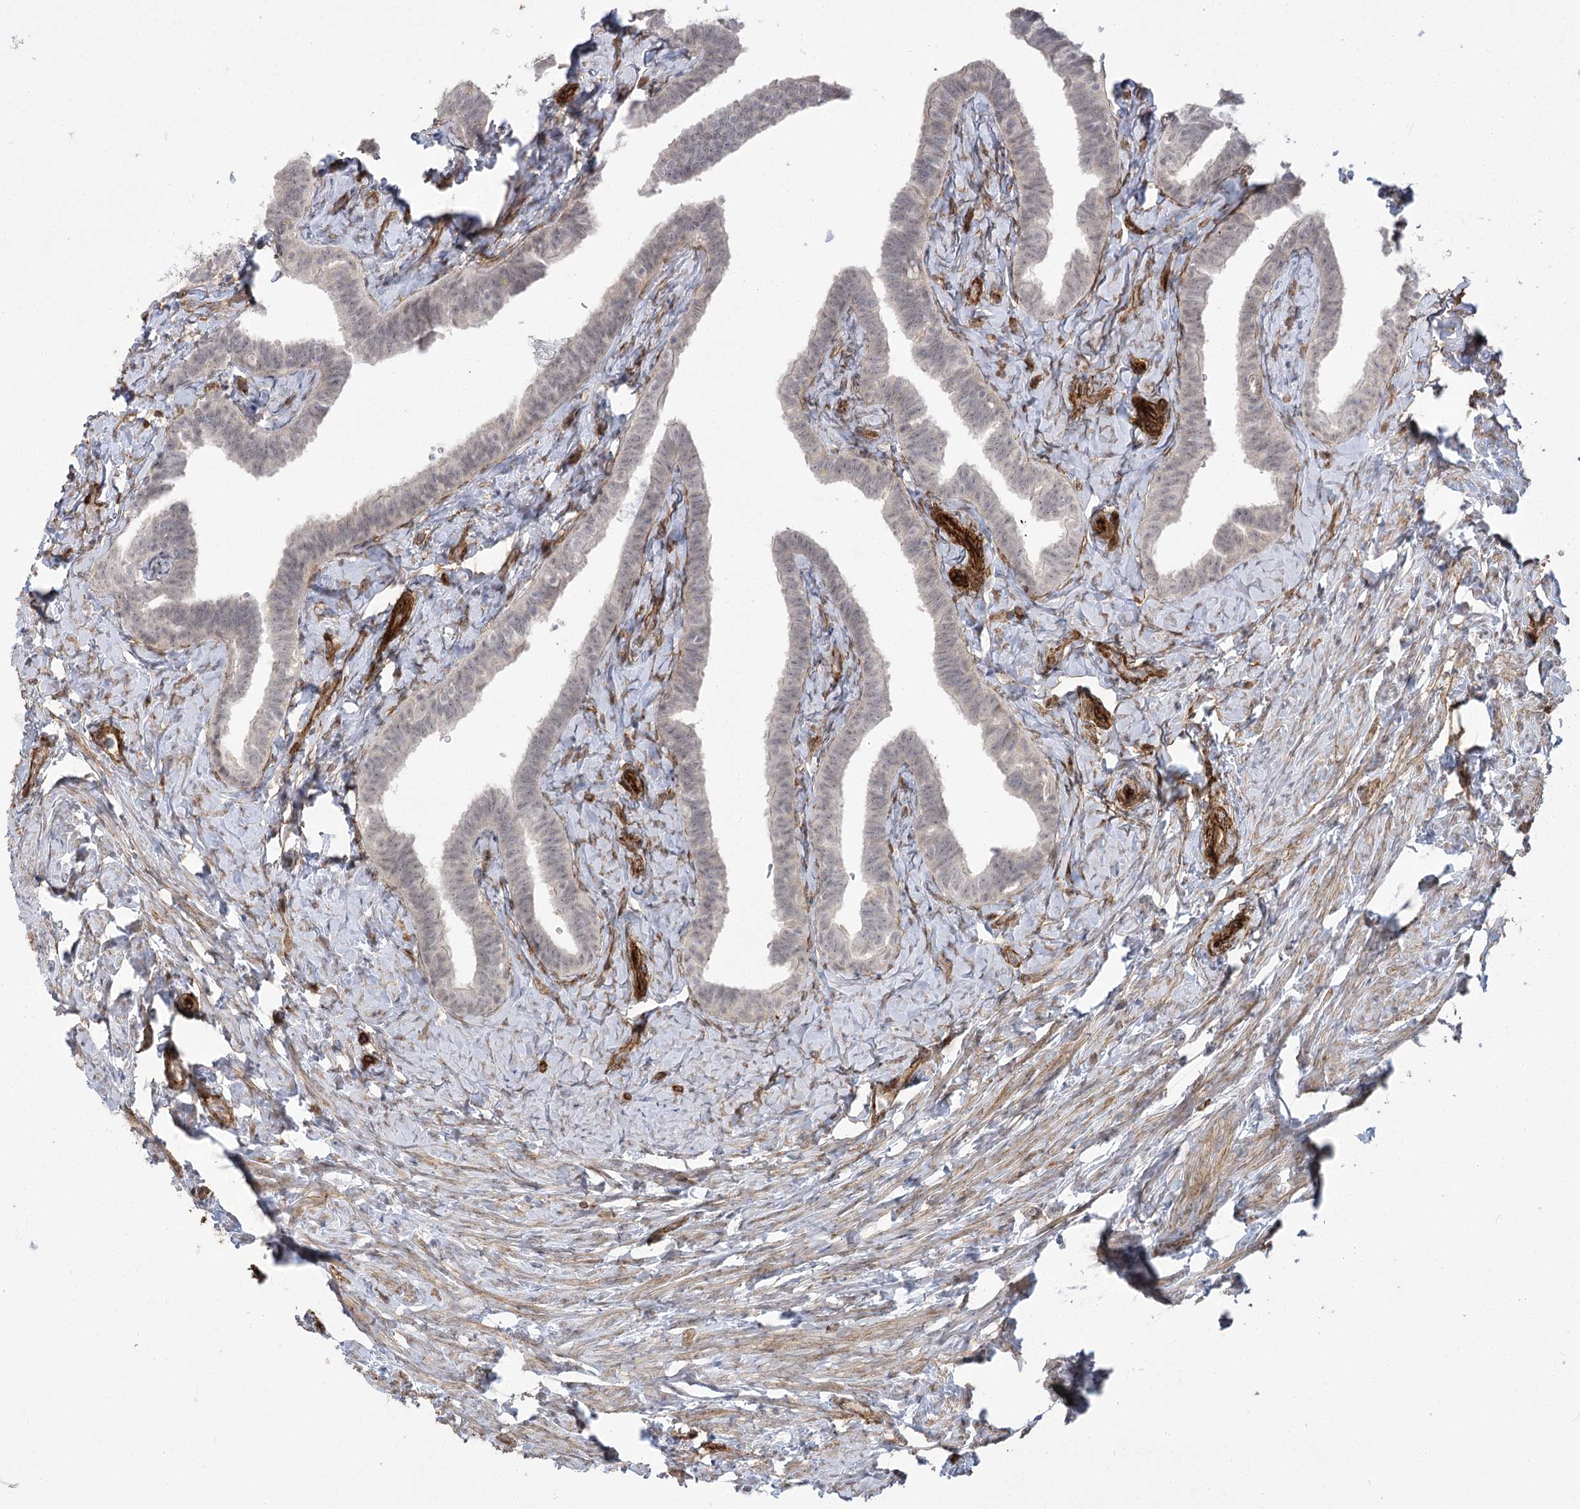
{"staining": {"intensity": "weak", "quantity": "25%-75%", "location": "nuclear"}, "tissue": "fallopian tube", "cell_type": "Glandular cells", "image_type": "normal", "snomed": [{"axis": "morphology", "description": "Normal tissue, NOS"}, {"axis": "topography", "description": "Fallopian tube"}], "caption": "The image shows staining of unremarkable fallopian tube, revealing weak nuclear protein positivity (brown color) within glandular cells. (Brightfield microscopy of DAB IHC at high magnification).", "gene": "AMTN", "patient": {"sex": "female", "age": 39}}